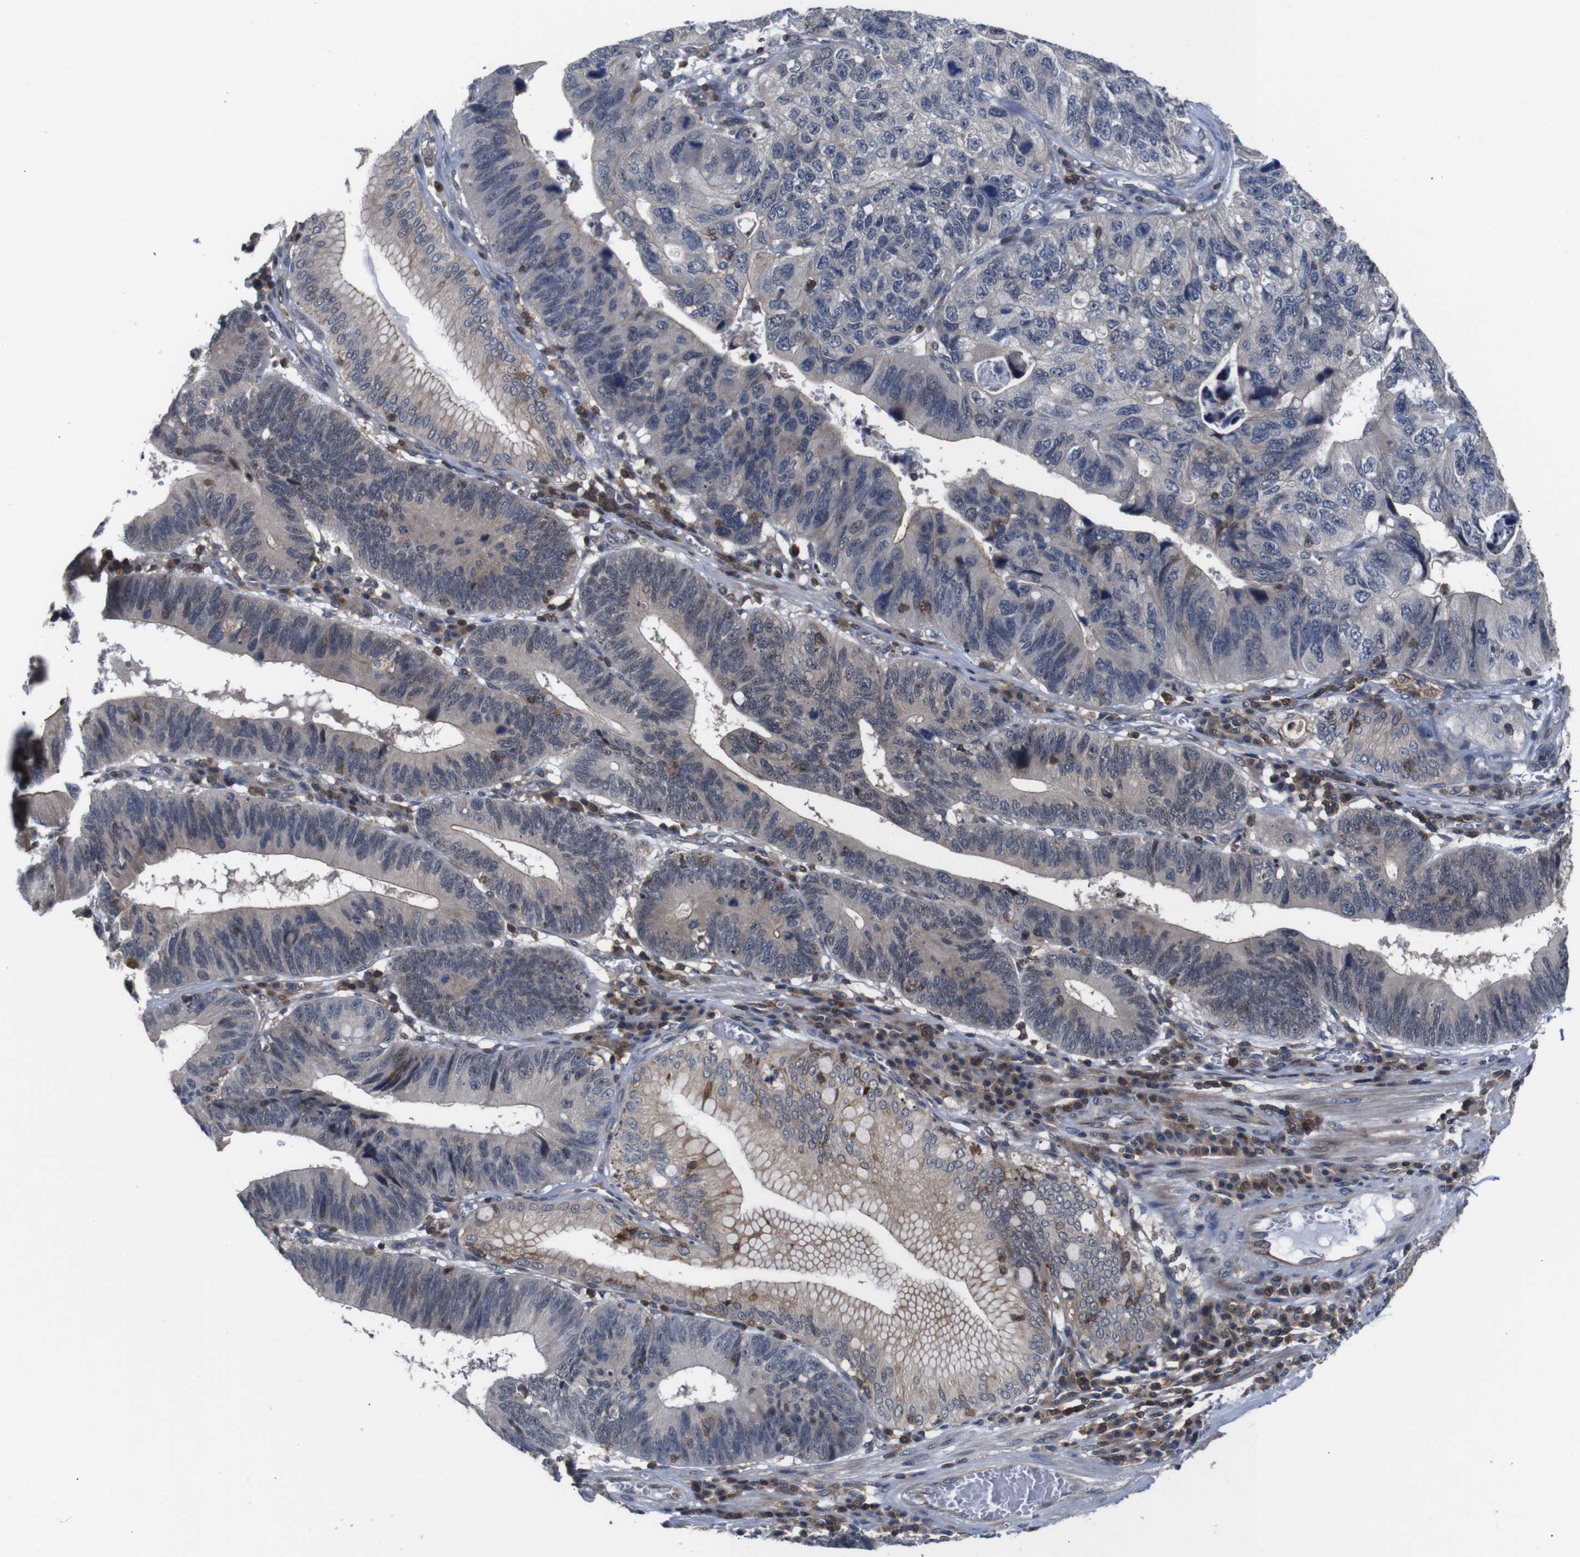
{"staining": {"intensity": "weak", "quantity": "<25%", "location": "nuclear"}, "tissue": "stomach cancer", "cell_type": "Tumor cells", "image_type": "cancer", "snomed": [{"axis": "morphology", "description": "Adenocarcinoma, NOS"}, {"axis": "topography", "description": "Stomach"}], "caption": "Stomach cancer was stained to show a protein in brown. There is no significant staining in tumor cells.", "gene": "BRWD3", "patient": {"sex": "male", "age": 59}}